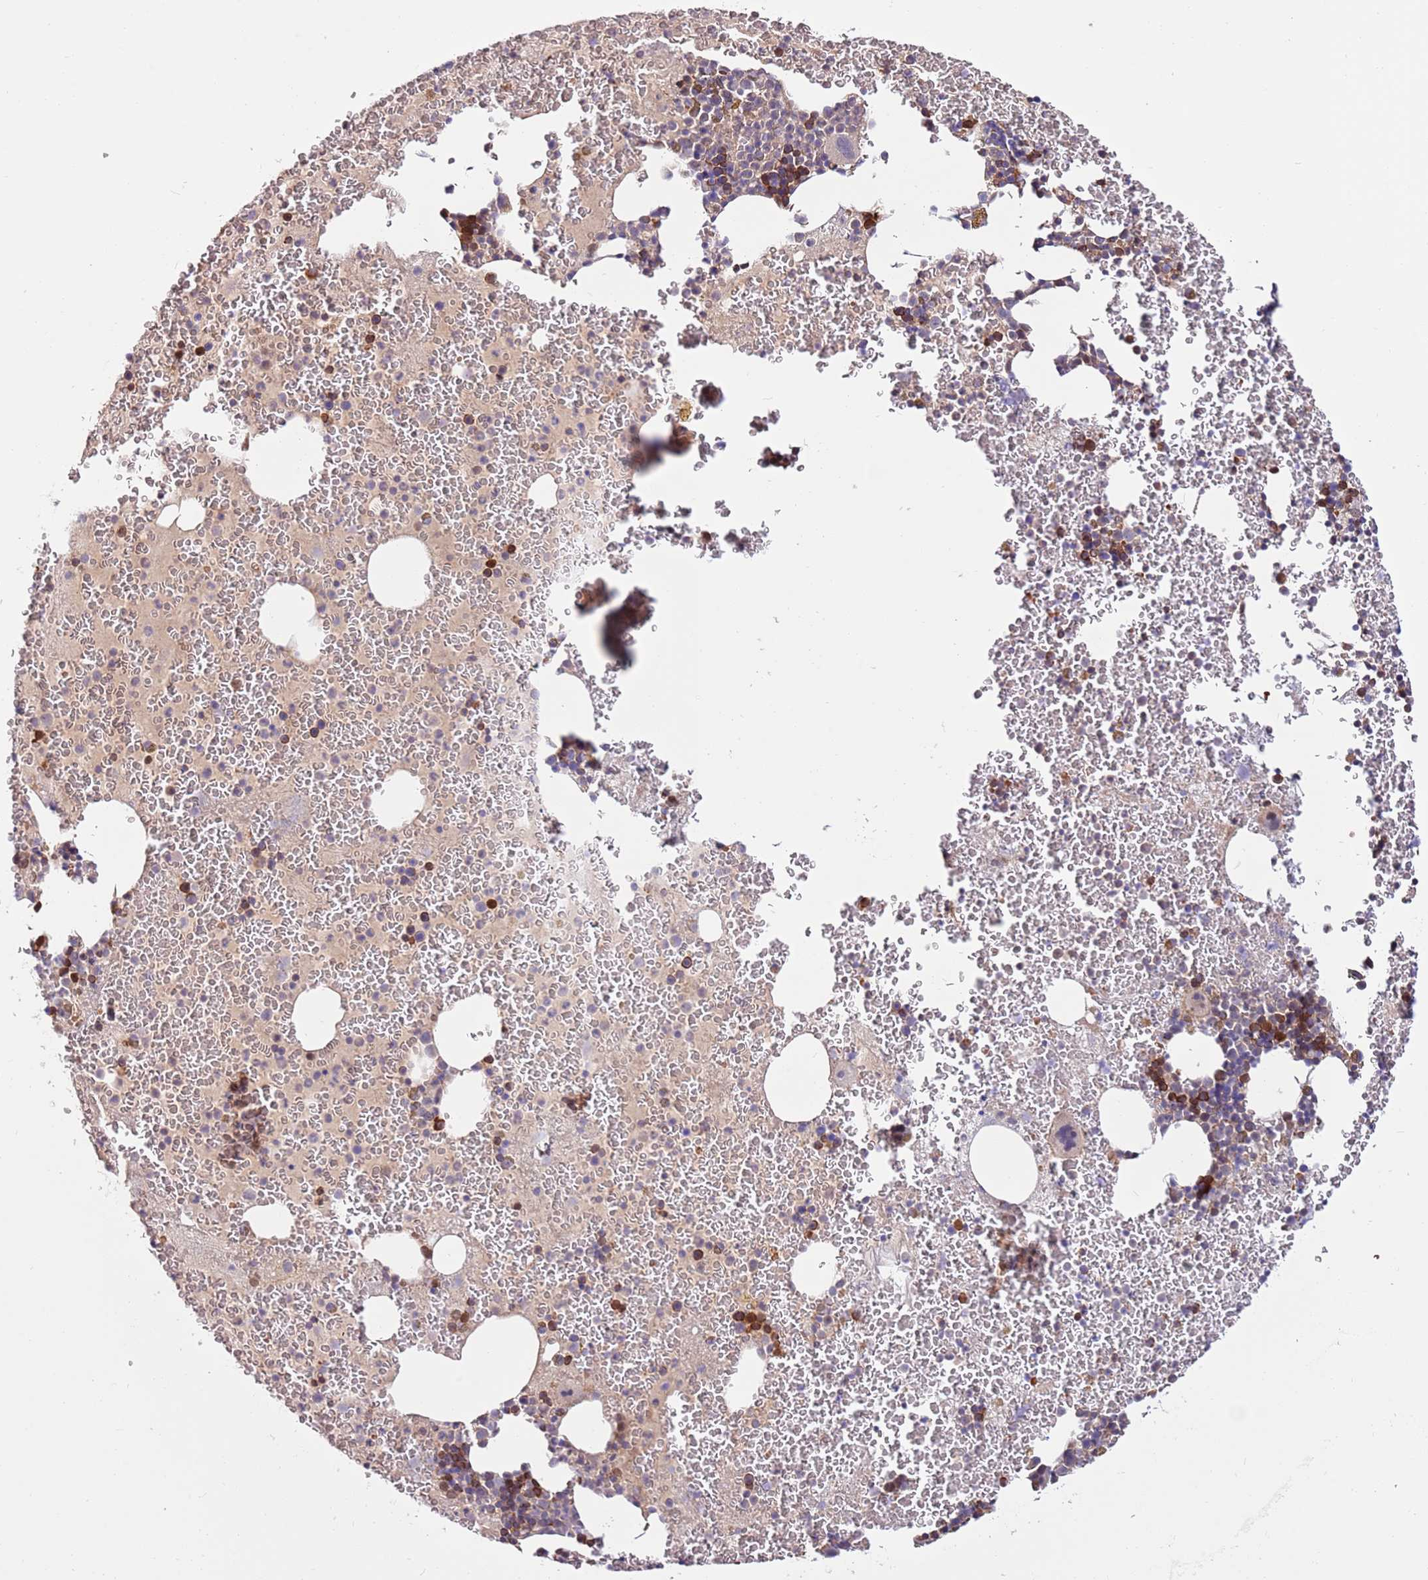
{"staining": {"intensity": "moderate", "quantity": "<25%", "location": "cytoplasmic/membranous"}, "tissue": "bone marrow", "cell_type": "Hematopoietic cells", "image_type": "normal", "snomed": [{"axis": "morphology", "description": "Normal tissue, NOS"}, {"axis": "topography", "description": "Bone marrow"}], "caption": "Protein positivity by IHC reveals moderate cytoplasmic/membranous expression in approximately <25% of hematopoietic cells in unremarkable bone marrow.", "gene": "MTG2", "patient": {"sex": "male", "age": 26}}